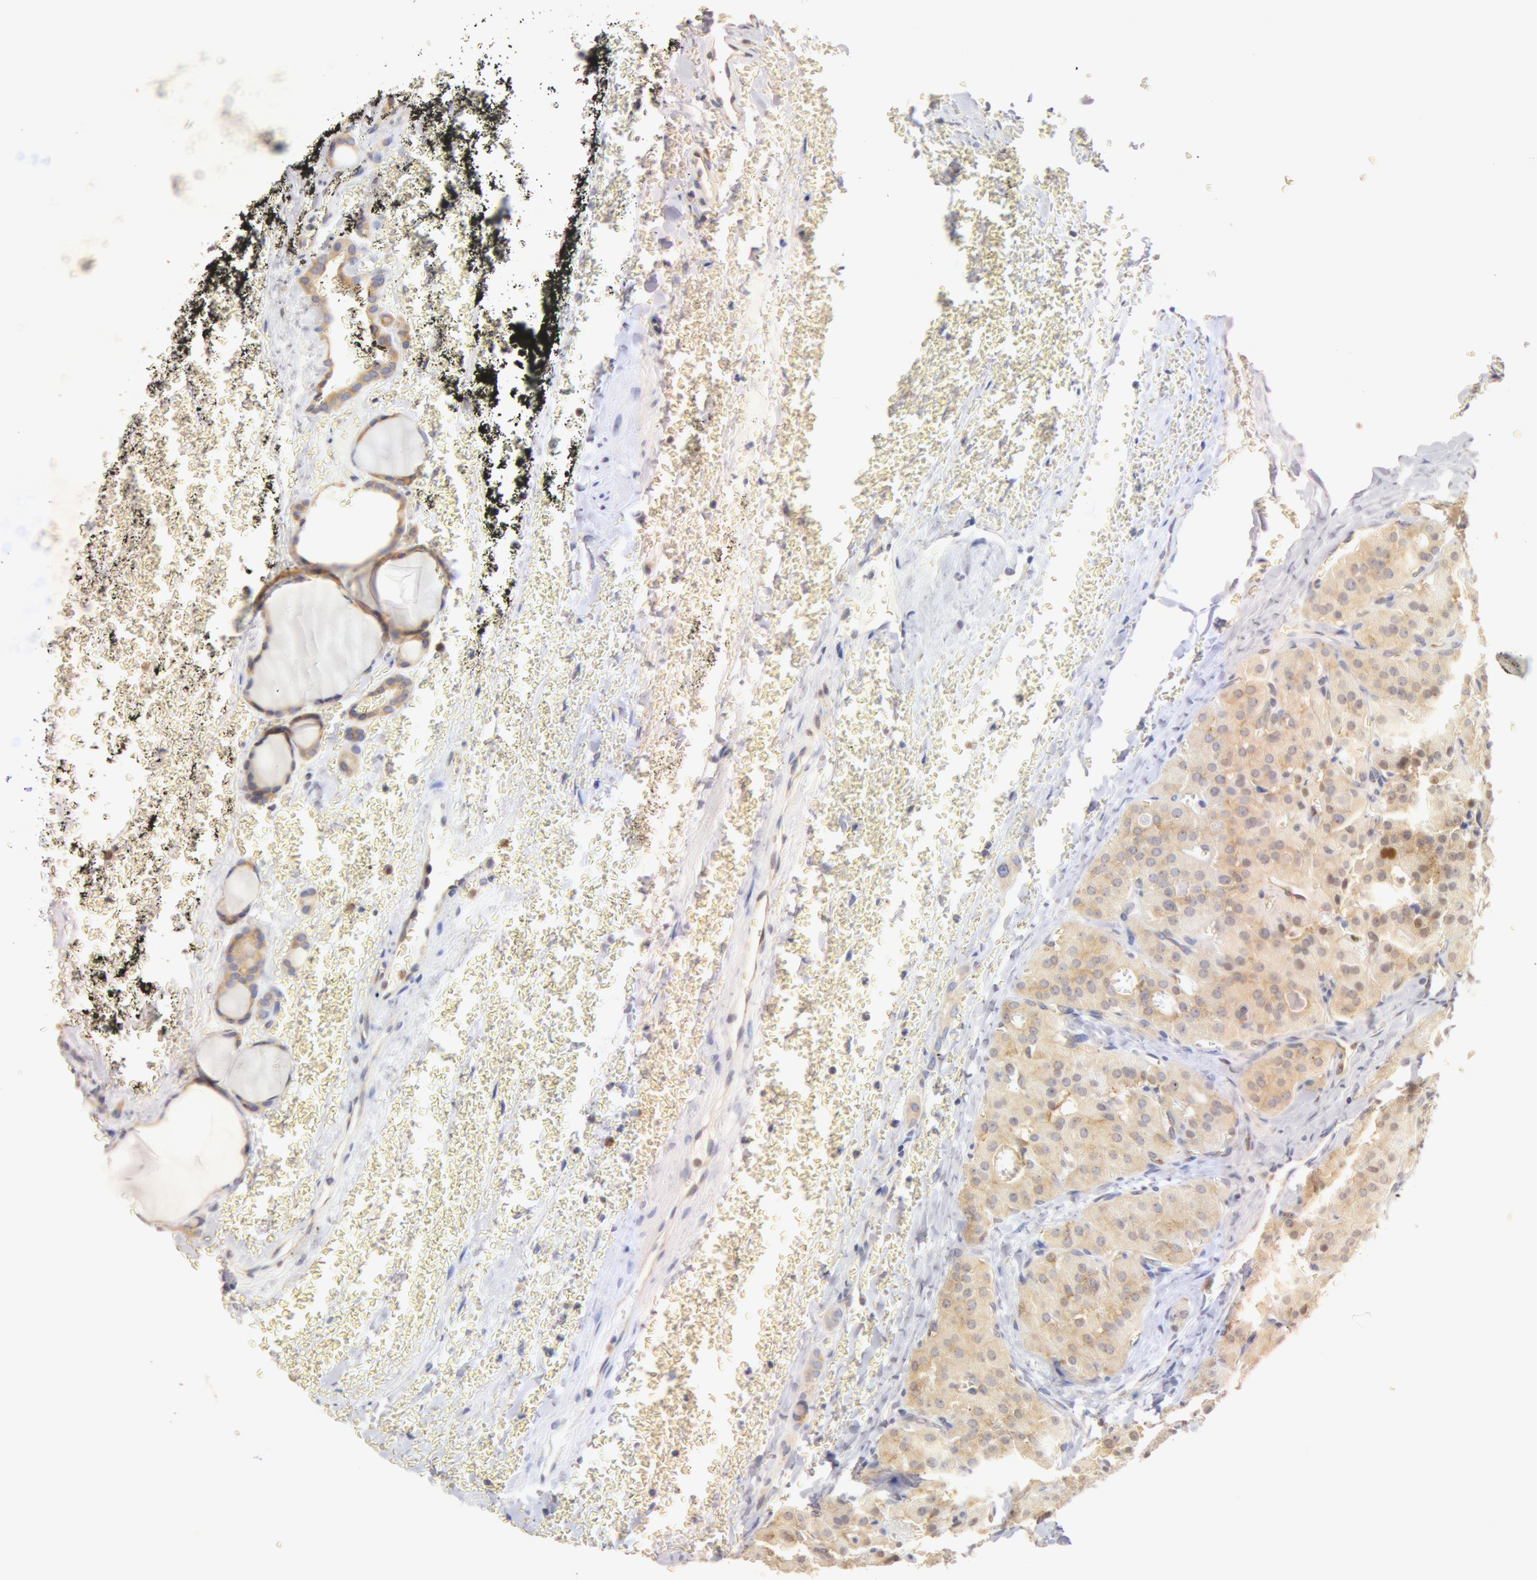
{"staining": {"intensity": "negative", "quantity": "none", "location": "none"}, "tissue": "thyroid cancer", "cell_type": "Tumor cells", "image_type": "cancer", "snomed": [{"axis": "morphology", "description": "Carcinoma, NOS"}, {"axis": "topography", "description": "Thyroid gland"}], "caption": "Immunohistochemical staining of thyroid cancer (carcinoma) exhibits no significant staining in tumor cells.", "gene": "DDX3Y", "patient": {"sex": "male", "age": 76}}